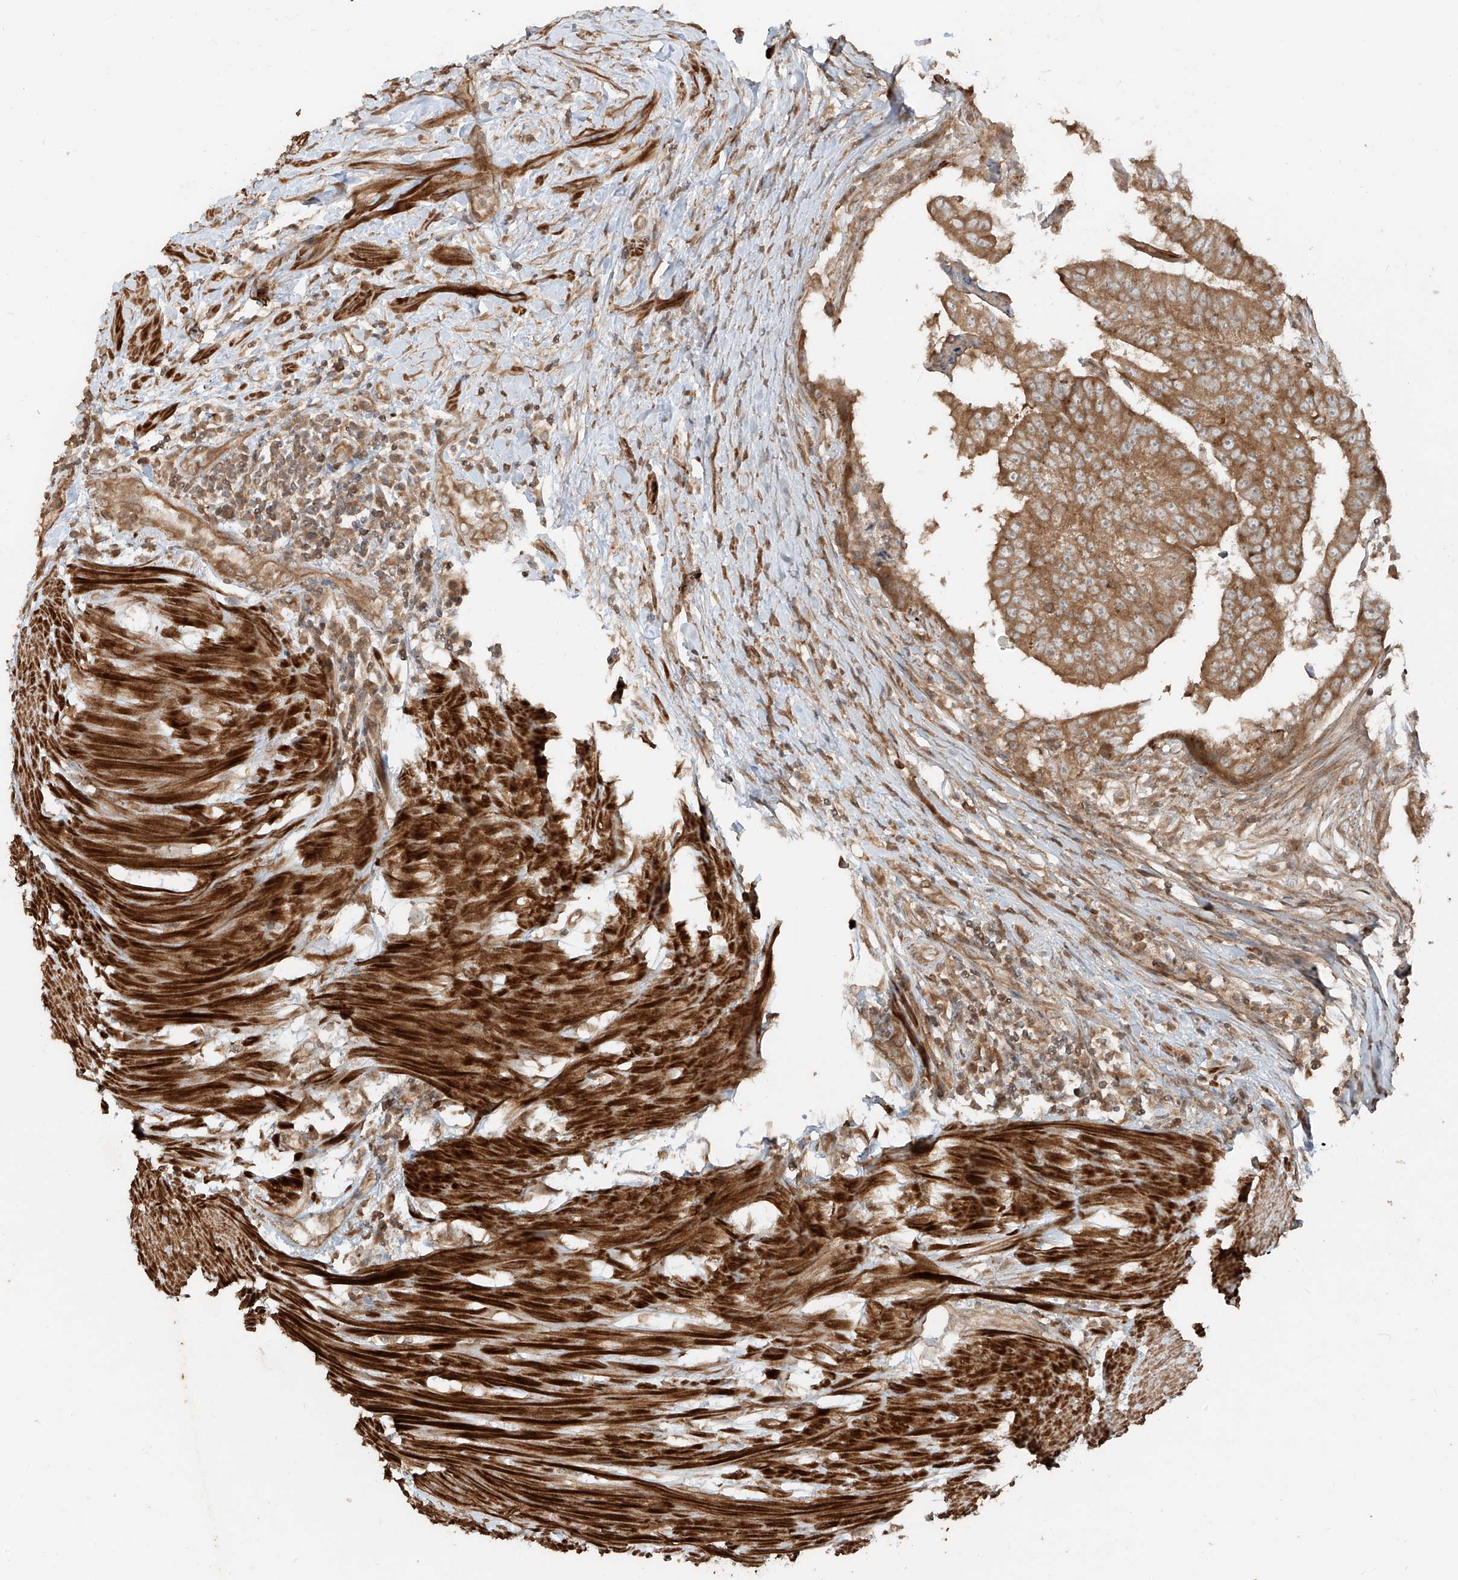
{"staining": {"intensity": "moderate", "quantity": ">75%", "location": "cytoplasmic/membranous"}, "tissue": "colorectal cancer", "cell_type": "Tumor cells", "image_type": "cancer", "snomed": [{"axis": "morphology", "description": "Adenocarcinoma, NOS"}, {"axis": "topography", "description": "Colon"}], "caption": "Immunohistochemical staining of human adenocarcinoma (colorectal) demonstrates moderate cytoplasmic/membranous protein positivity in about >75% of tumor cells.", "gene": "ANKZF1", "patient": {"sex": "female", "age": 67}}